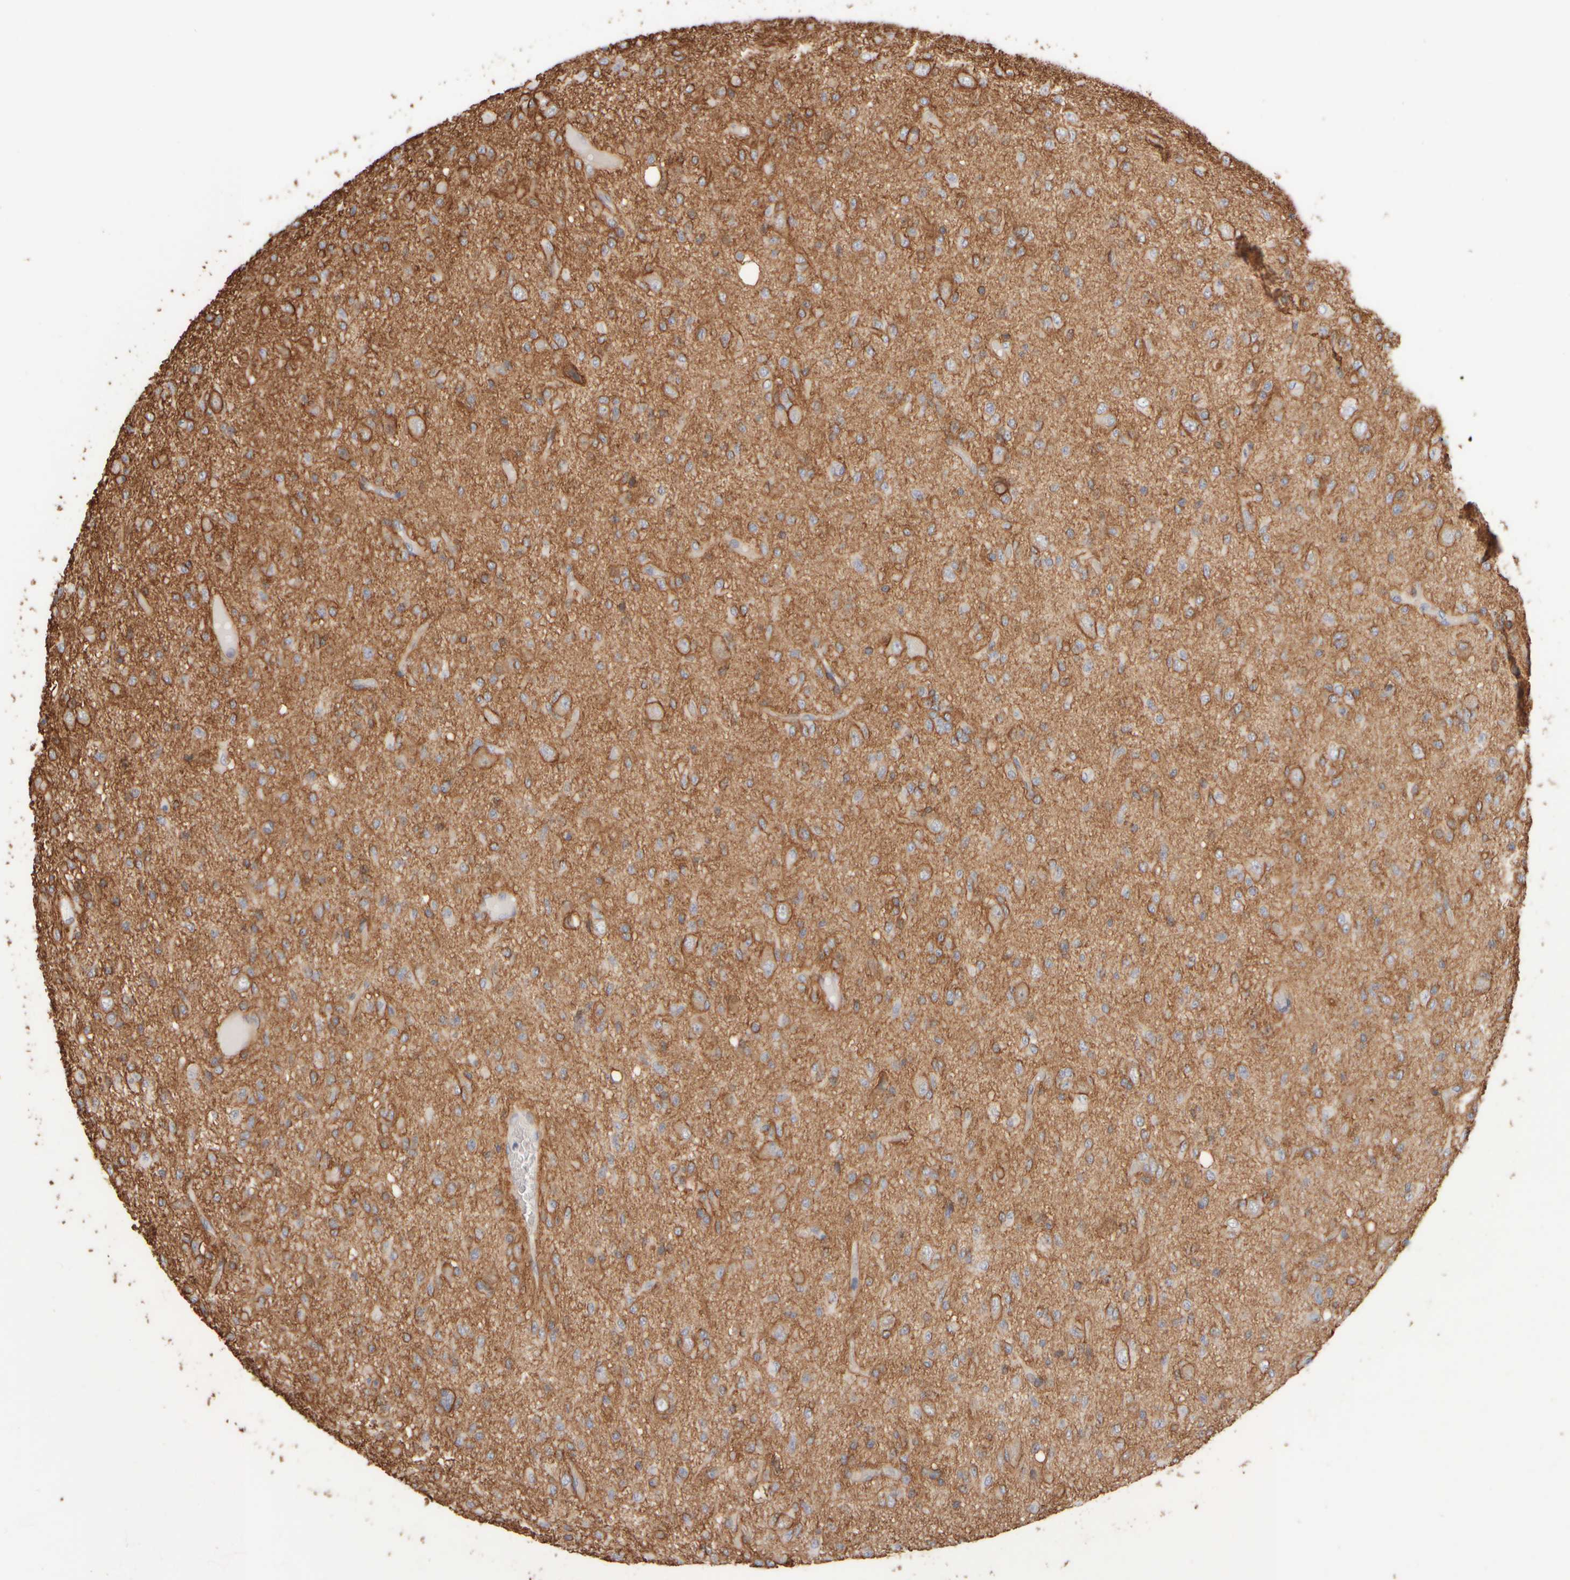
{"staining": {"intensity": "weak", "quantity": "25%-75%", "location": "cytoplasmic/membranous"}, "tissue": "glioma", "cell_type": "Tumor cells", "image_type": "cancer", "snomed": [{"axis": "morphology", "description": "Glioma, malignant, High grade"}, {"axis": "topography", "description": "Brain"}], "caption": "This photomicrograph reveals glioma stained with IHC to label a protein in brown. The cytoplasmic/membranous of tumor cells show weak positivity for the protein. Nuclei are counter-stained blue.", "gene": "GOPC", "patient": {"sex": "female", "age": 59}}